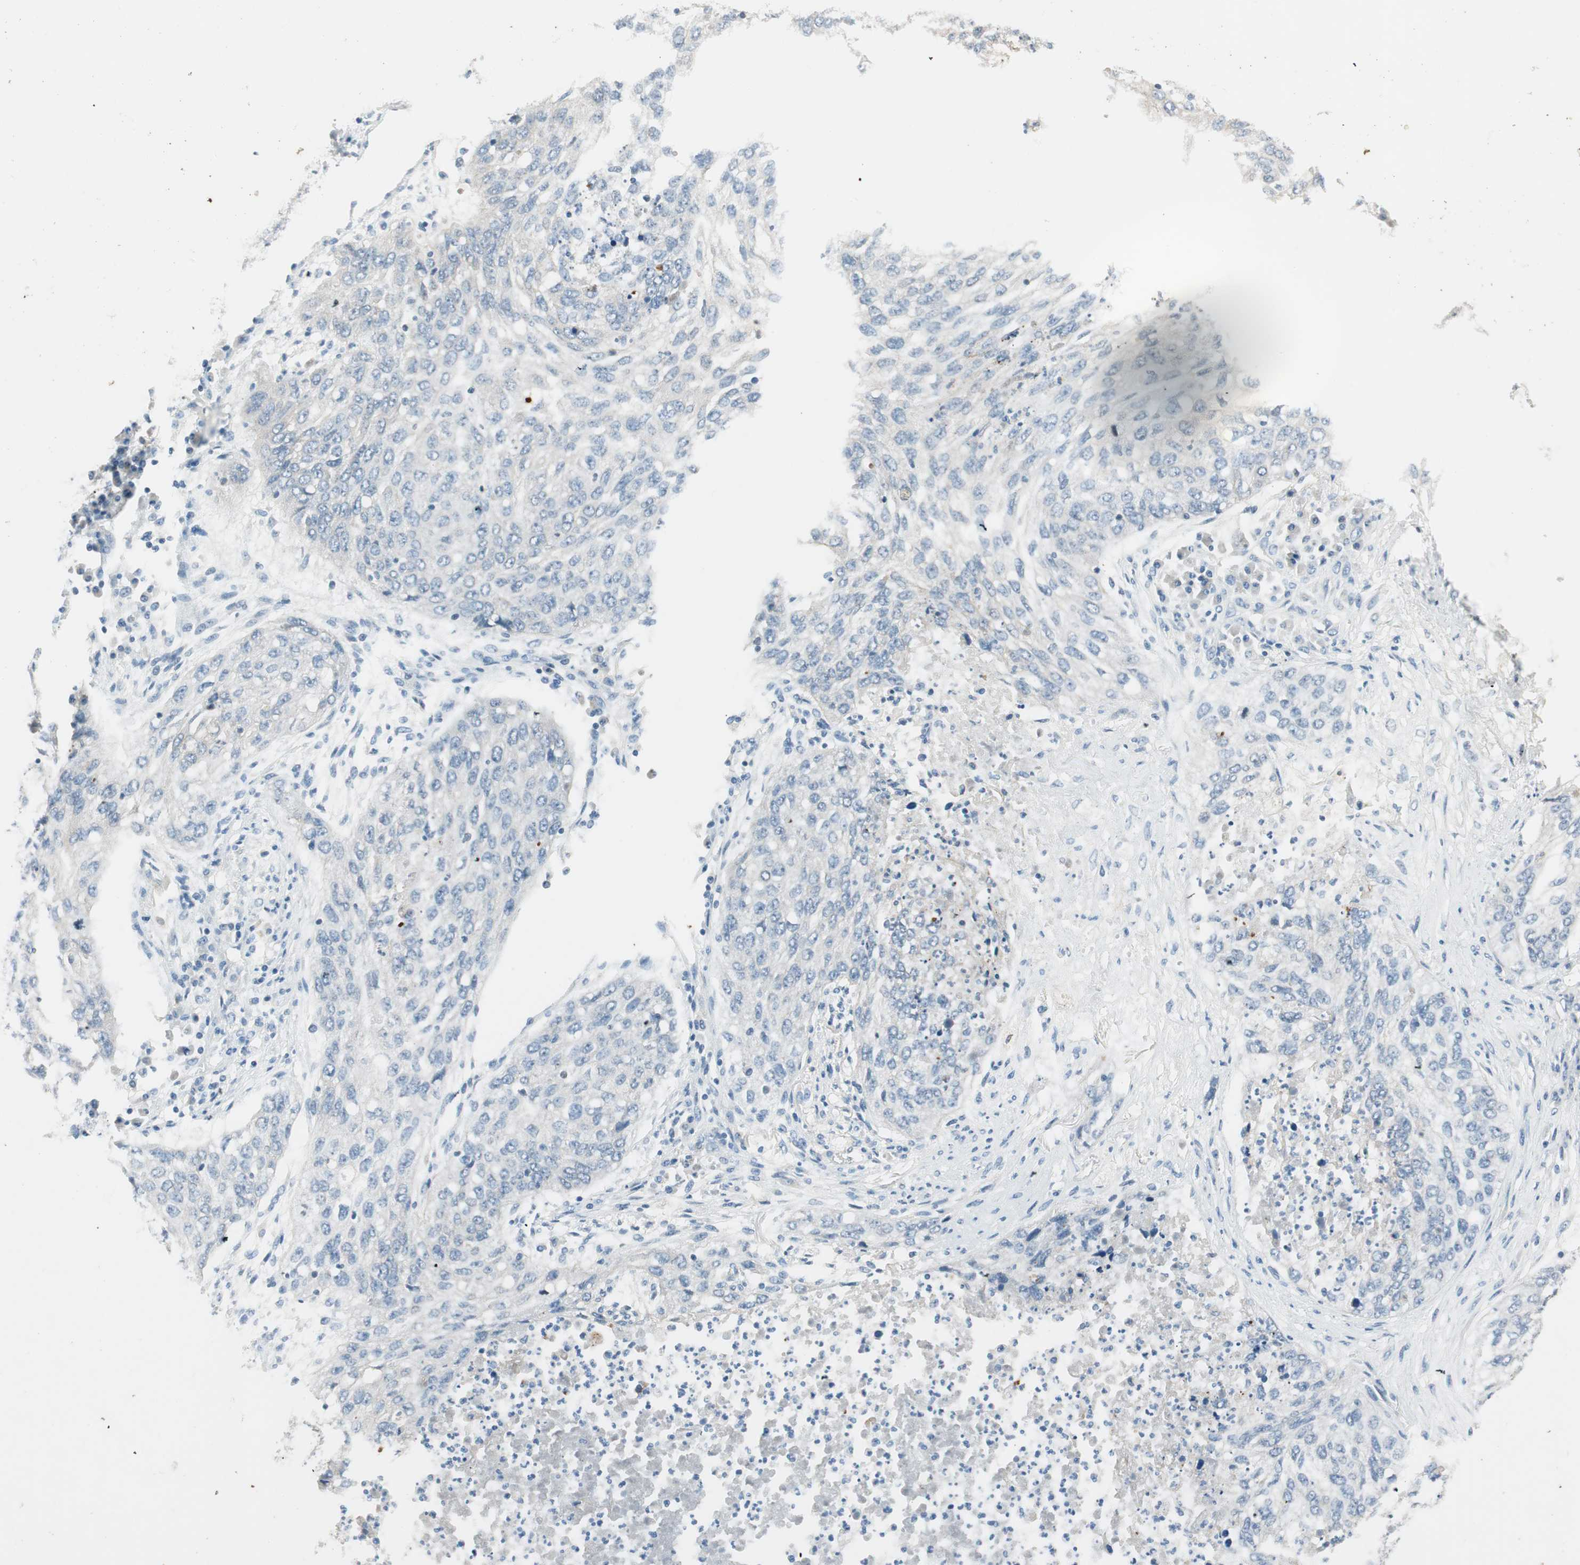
{"staining": {"intensity": "negative", "quantity": "none", "location": "none"}, "tissue": "lung cancer", "cell_type": "Tumor cells", "image_type": "cancer", "snomed": [{"axis": "morphology", "description": "Squamous cell carcinoma, NOS"}, {"axis": "topography", "description": "Lung"}], "caption": "Immunohistochemical staining of squamous cell carcinoma (lung) shows no significant positivity in tumor cells. (DAB immunohistochemistry with hematoxylin counter stain).", "gene": "GNAO1", "patient": {"sex": "female", "age": 63}}